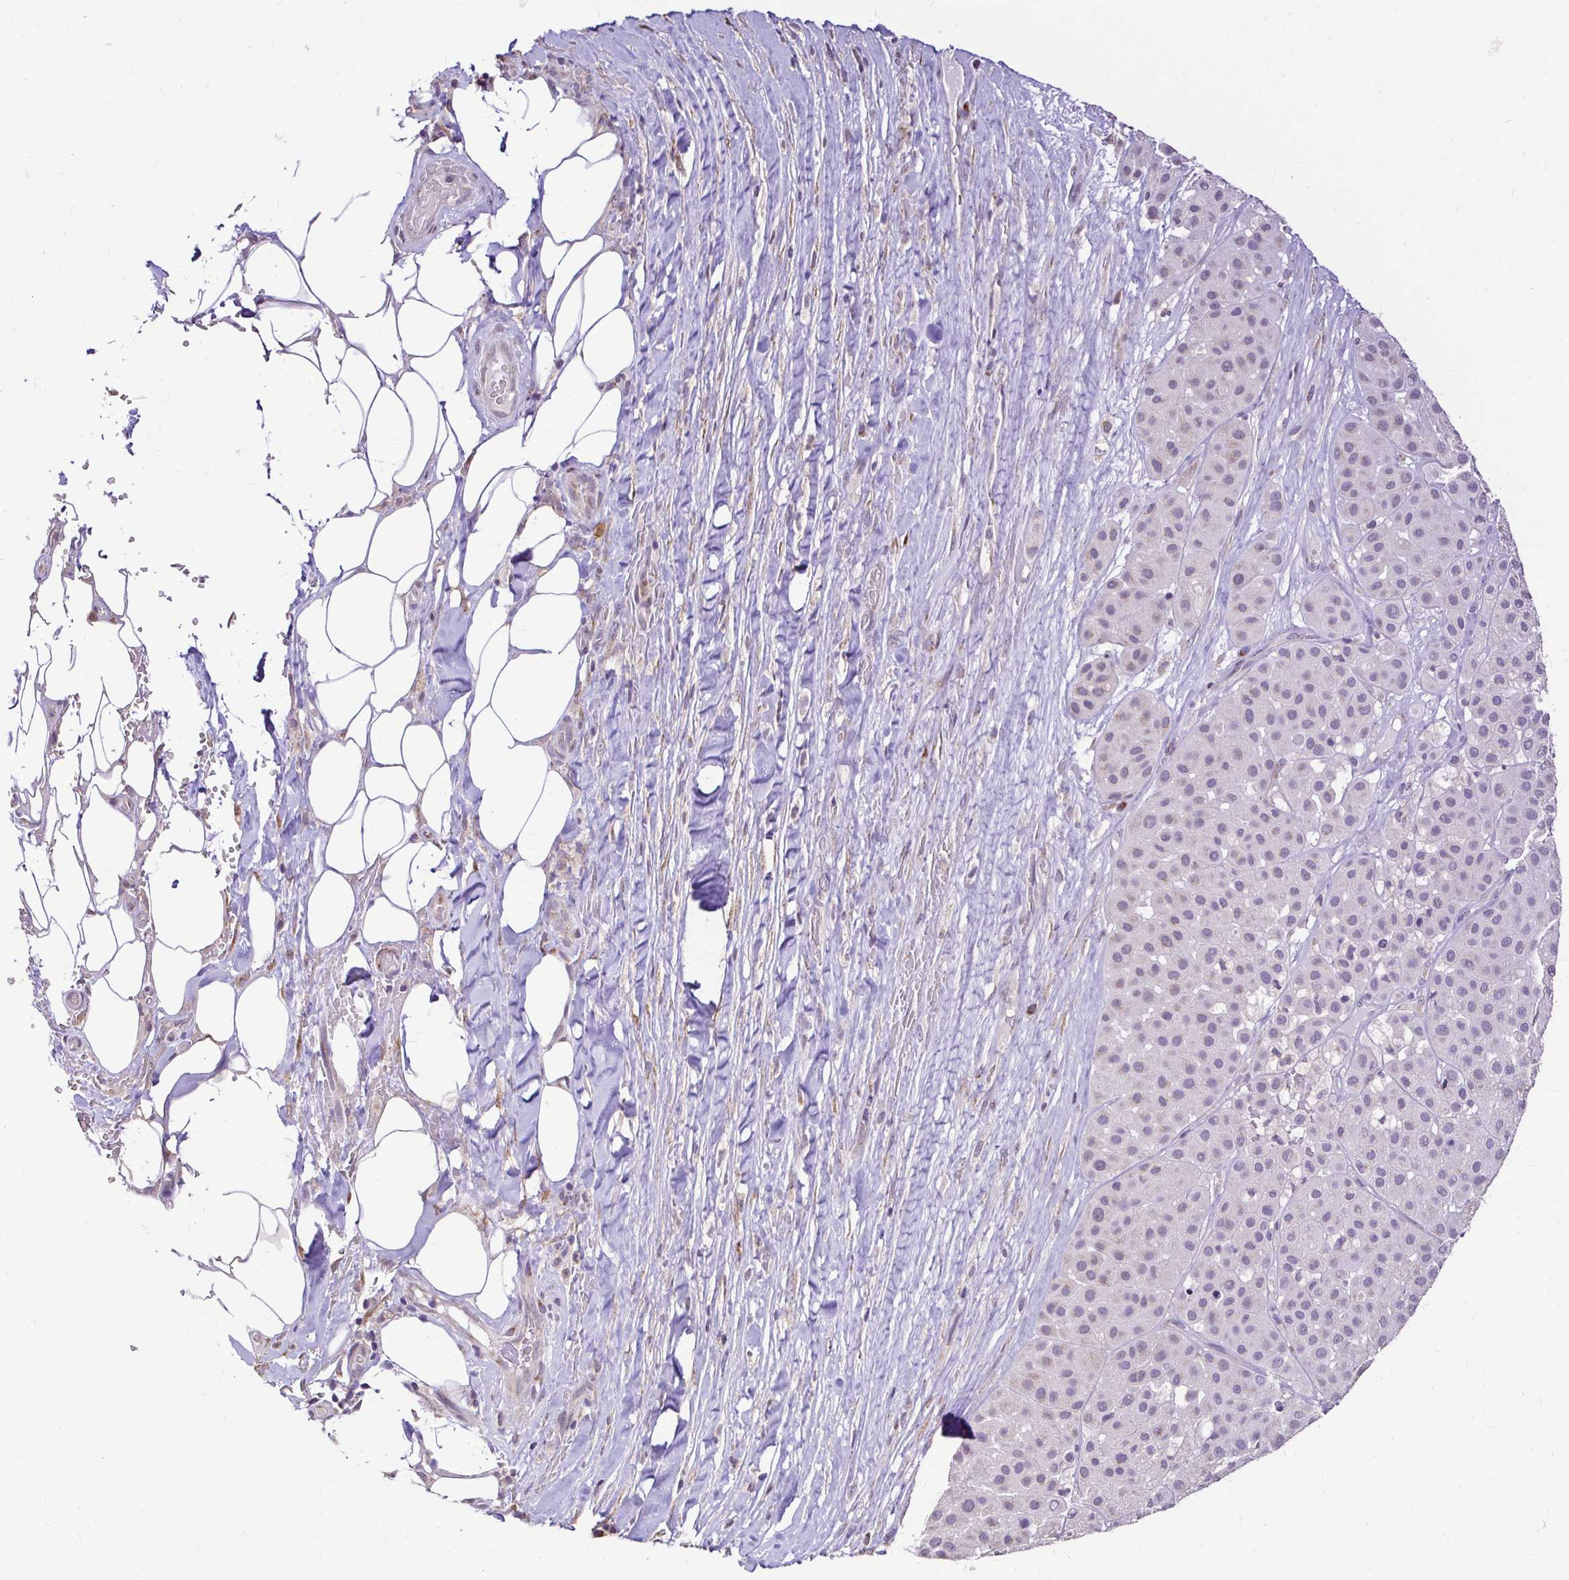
{"staining": {"intensity": "weak", "quantity": "<25%", "location": "nuclear"}, "tissue": "melanoma", "cell_type": "Tumor cells", "image_type": "cancer", "snomed": [{"axis": "morphology", "description": "Malignant melanoma, Metastatic site"}, {"axis": "topography", "description": "Smooth muscle"}], "caption": "An image of melanoma stained for a protein demonstrates no brown staining in tumor cells.", "gene": "KIAA1210", "patient": {"sex": "male", "age": 41}}